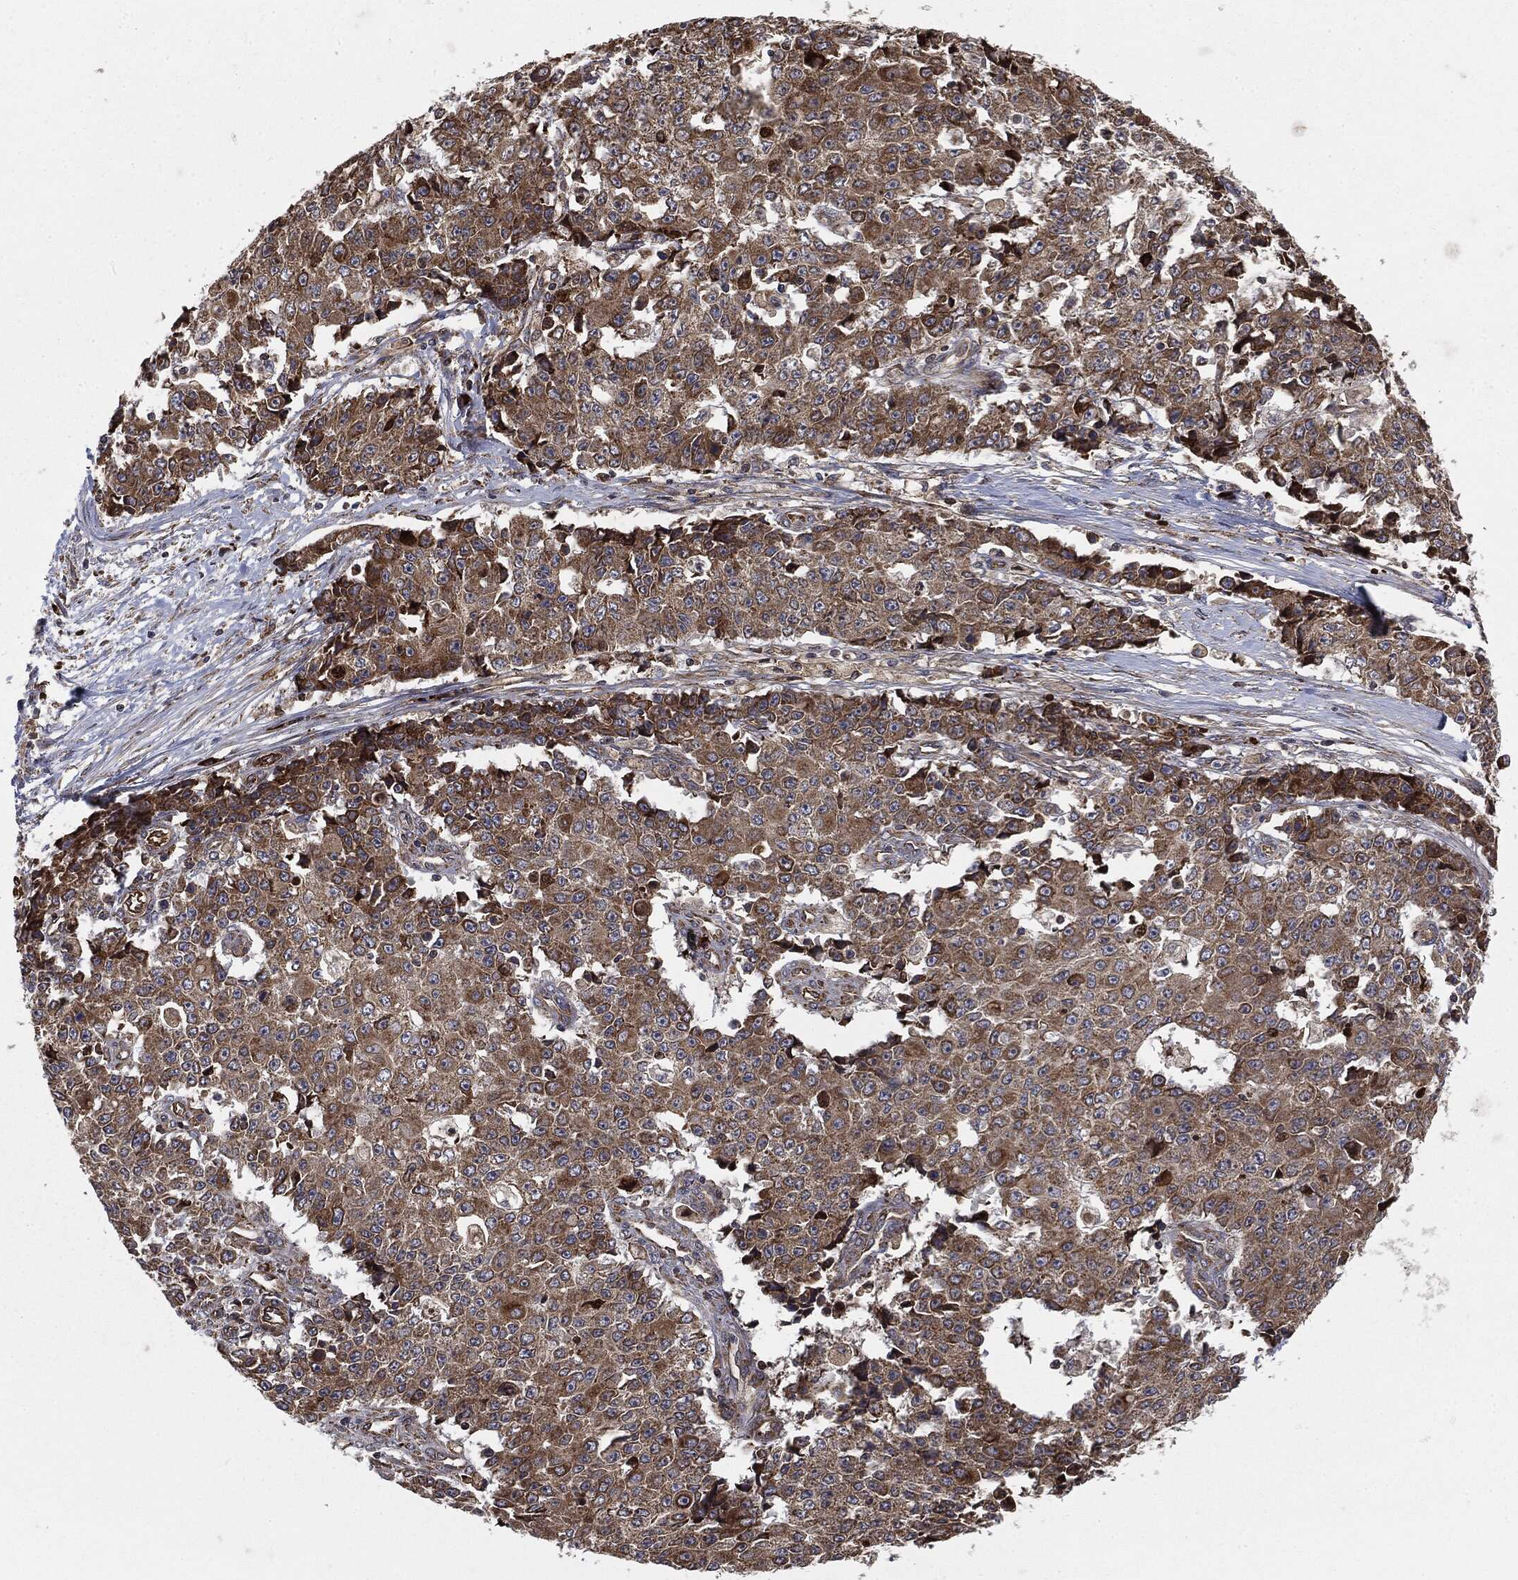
{"staining": {"intensity": "moderate", "quantity": ">75%", "location": "cytoplasmic/membranous"}, "tissue": "ovarian cancer", "cell_type": "Tumor cells", "image_type": "cancer", "snomed": [{"axis": "morphology", "description": "Carcinoma, endometroid"}, {"axis": "topography", "description": "Ovary"}], "caption": "High-power microscopy captured an immunohistochemistry (IHC) photomicrograph of ovarian endometroid carcinoma, revealing moderate cytoplasmic/membranous positivity in approximately >75% of tumor cells.", "gene": "CYLD", "patient": {"sex": "female", "age": 42}}